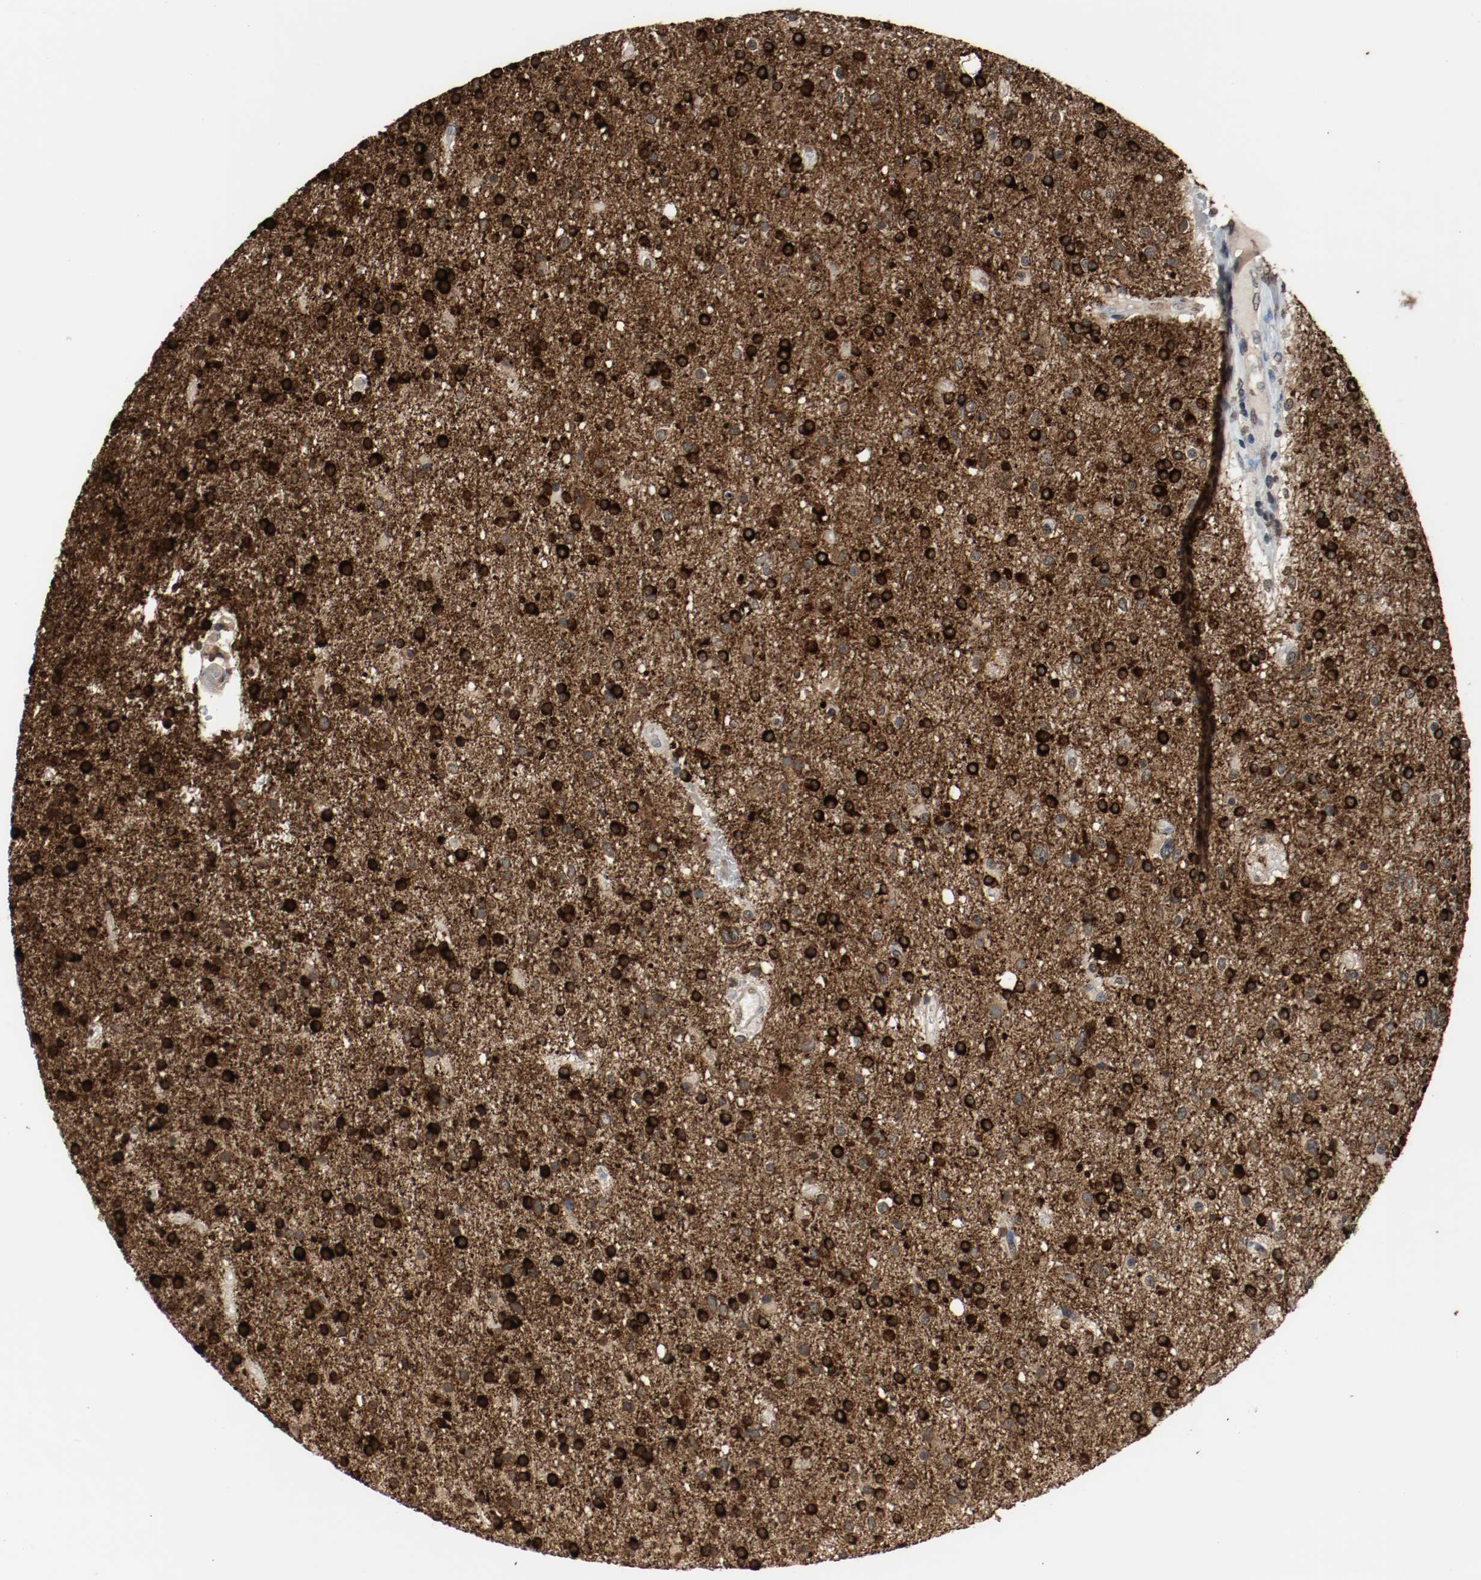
{"staining": {"intensity": "strong", "quantity": ">75%", "location": "cytoplasmic/membranous"}, "tissue": "glioma", "cell_type": "Tumor cells", "image_type": "cancer", "snomed": [{"axis": "morphology", "description": "Glioma, malignant, High grade"}, {"axis": "topography", "description": "Brain"}], "caption": "High-grade glioma (malignant) stained with immunohistochemistry (IHC) exhibits strong cytoplasmic/membranous staining in about >75% of tumor cells.", "gene": "RTN4", "patient": {"sex": "male", "age": 33}}